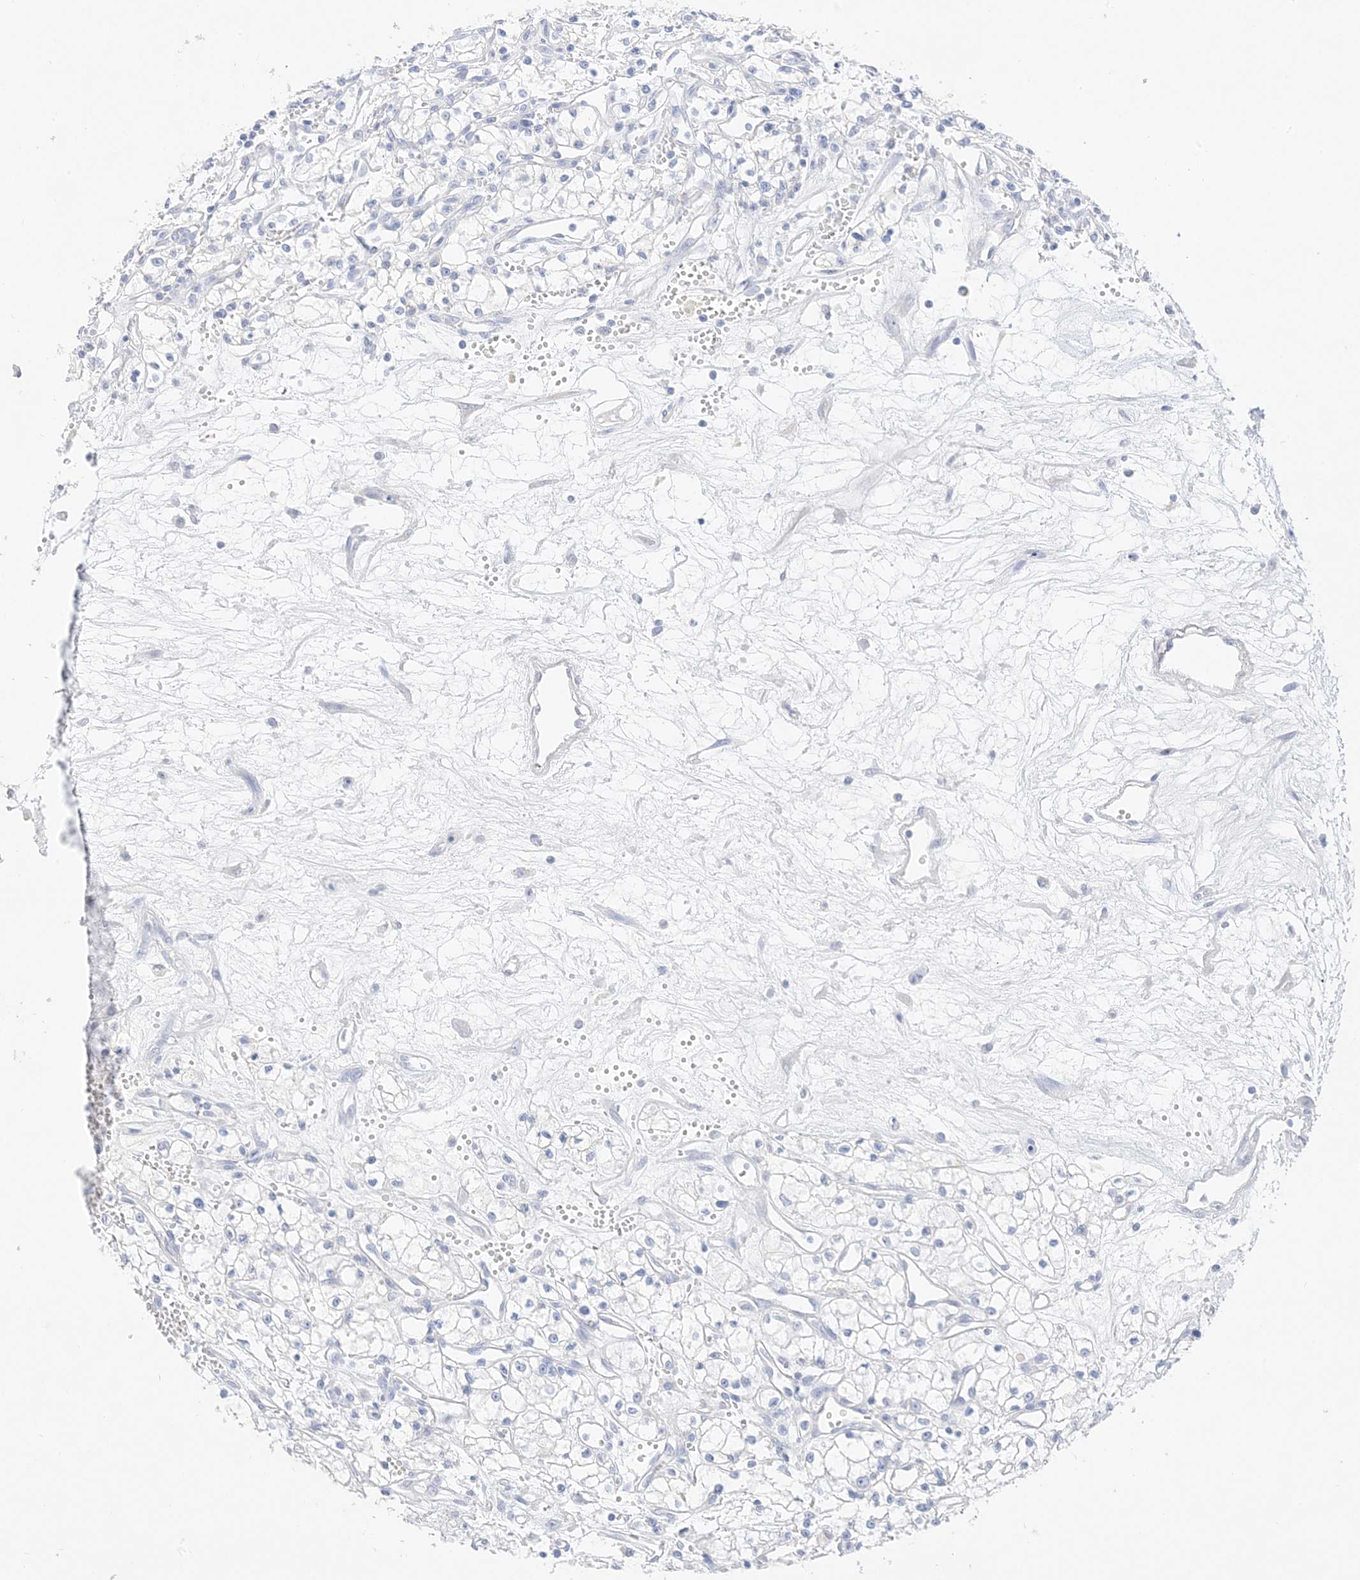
{"staining": {"intensity": "negative", "quantity": "none", "location": "none"}, "tissue": "renal cancer", "cell_type": "Tumor cells", "image_type": "cancer", "snomed": [{"axis": "morphology", "description": "Adenocarcinoma, NOS"}, {"axis": "topography", "description": "Kidney"}], "caption": "Immunohistochemistry (IHC) of adenocarcinoma (renal) exhibits no expression in tumor cells.", "gene": "MUC17", "patient": {"sex": "male", "age": 59}}